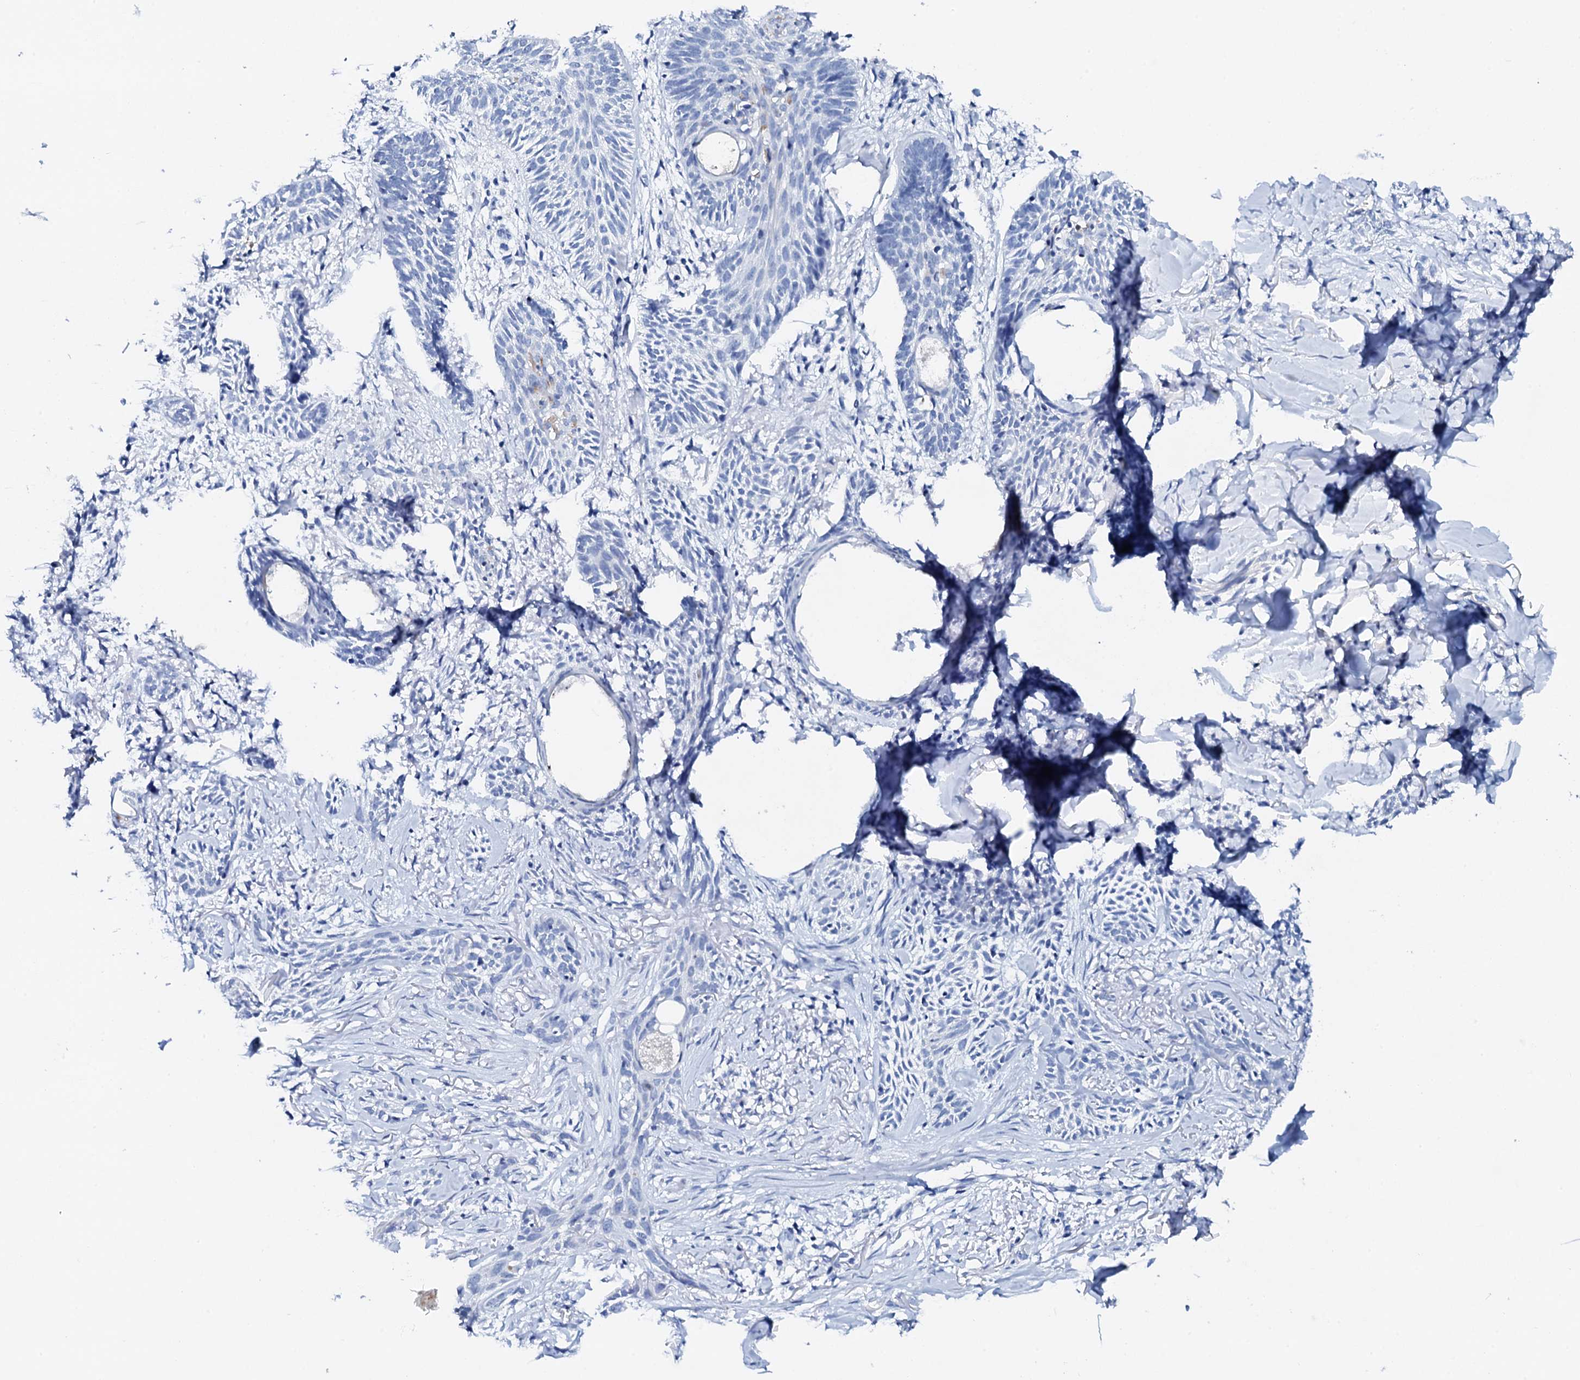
{"staining": {"intensity": "negative", "quantity": "none", "location": "none"}, "tissue": "skin cancer", "cell_type": "Tumor cells", "image_type": "cancer", "snomed": [{"axis": "morphology", "description": "Basal cell carcinoma"}, {"axis": "topography", "description": "Skin"}], "caption": "This histopathology image is of skin cancer (basal cell carcinoma) stained with immunohistochemistry to label a protein in brown with the nuclei are counter-stained blue. There is no positivity in tumor cells.", "gene": "FBXL16", "patient": {"sex": "female", "age": 59}}